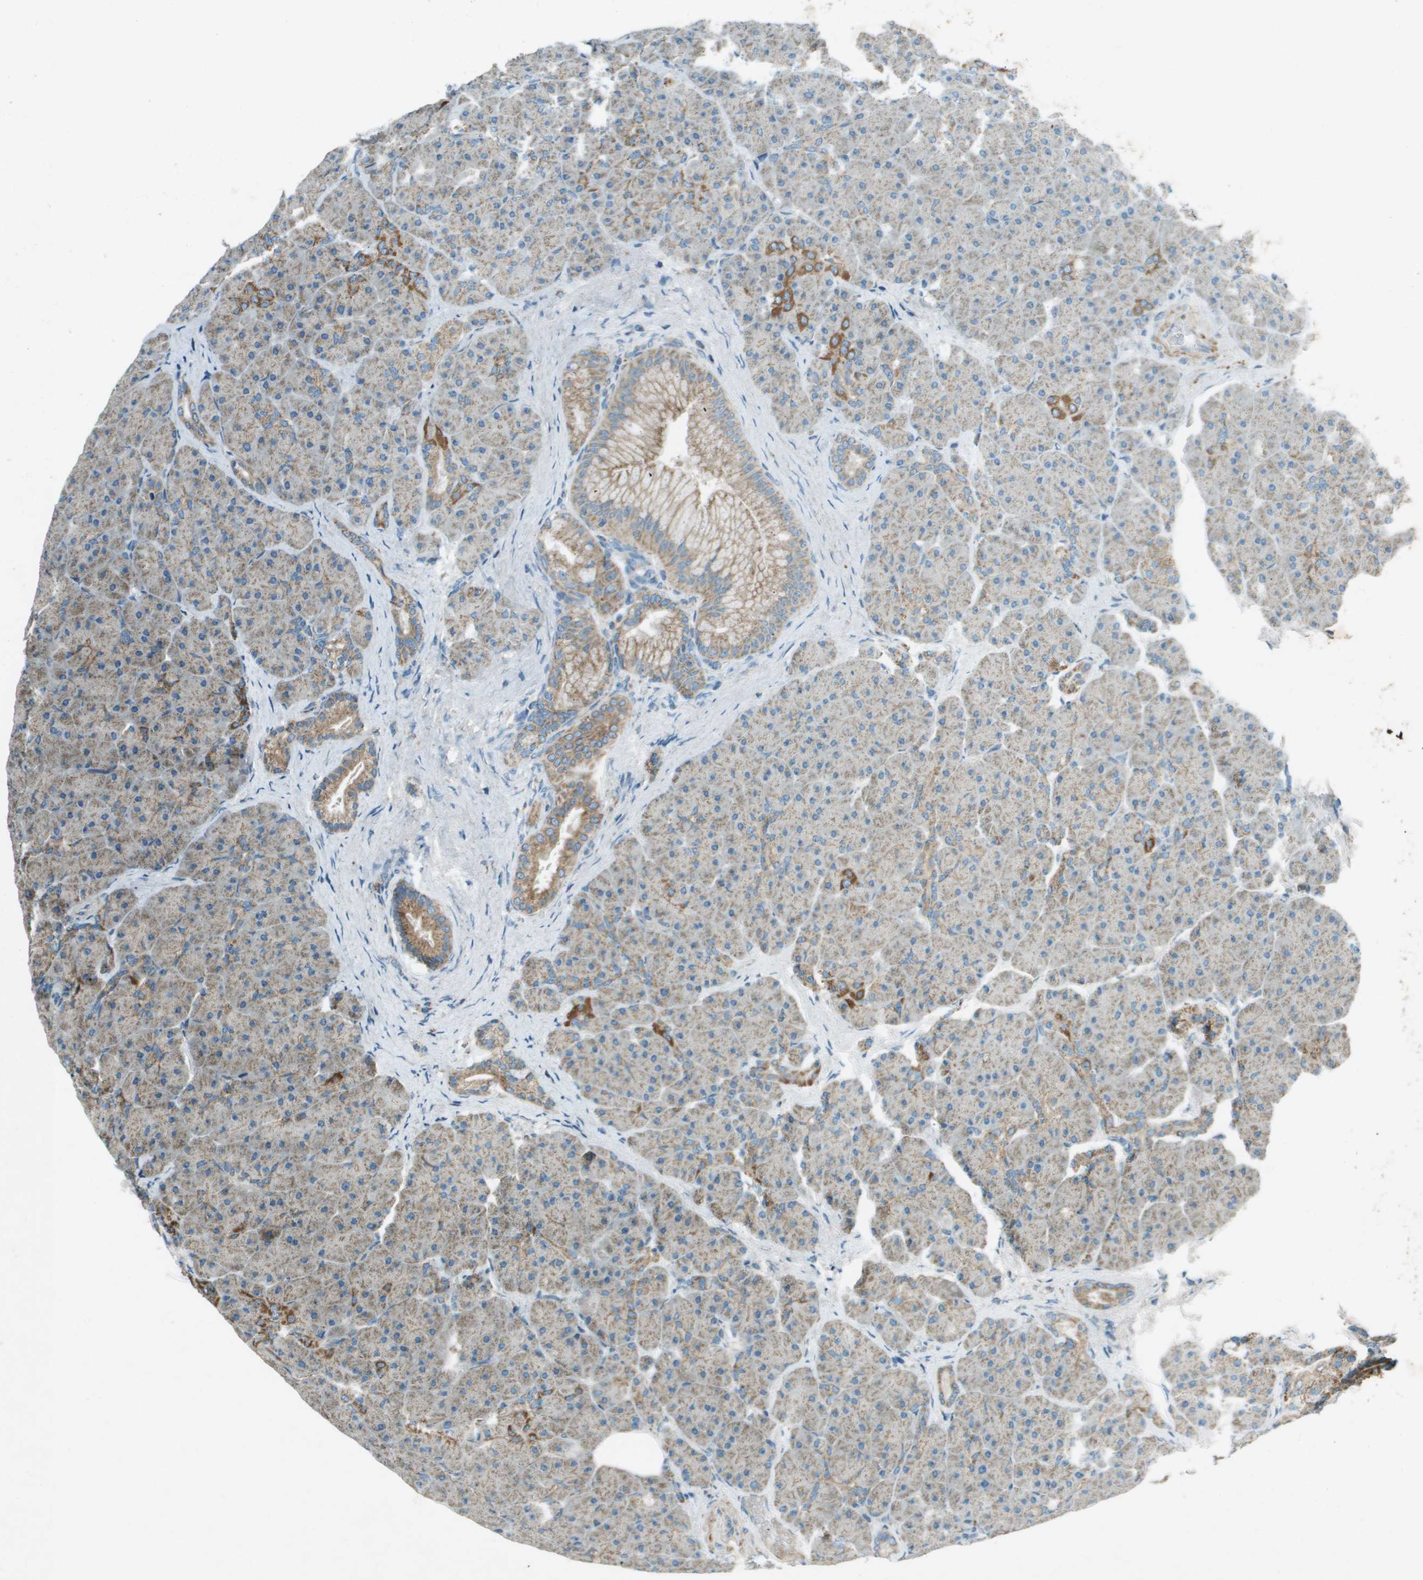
{"staining": {"intensity": "moderate", "quantity": "25%-75%", "location": "cytoplasmic/membranous"}, "tissue": "pancreas", "cell_type": "Exocrine glandular cells", "image_type": "normal", "snomed": [{"axis": "morphology", "description": "Normal tissue, NOS"}, {"axis": "topography", "description": "Pancreas"}], "caption": "Immunohistochemical staining of benign human pancreas demonstrates medium levels of moderate cytoplasmic/membranous positivity in approximately 25%-75% of exocrine glandular cells. The protein is shown in brown color, while the nuclei are stained blue.", "gene": "MIGA1", "patient": {"sex": "male", "age": 66}}